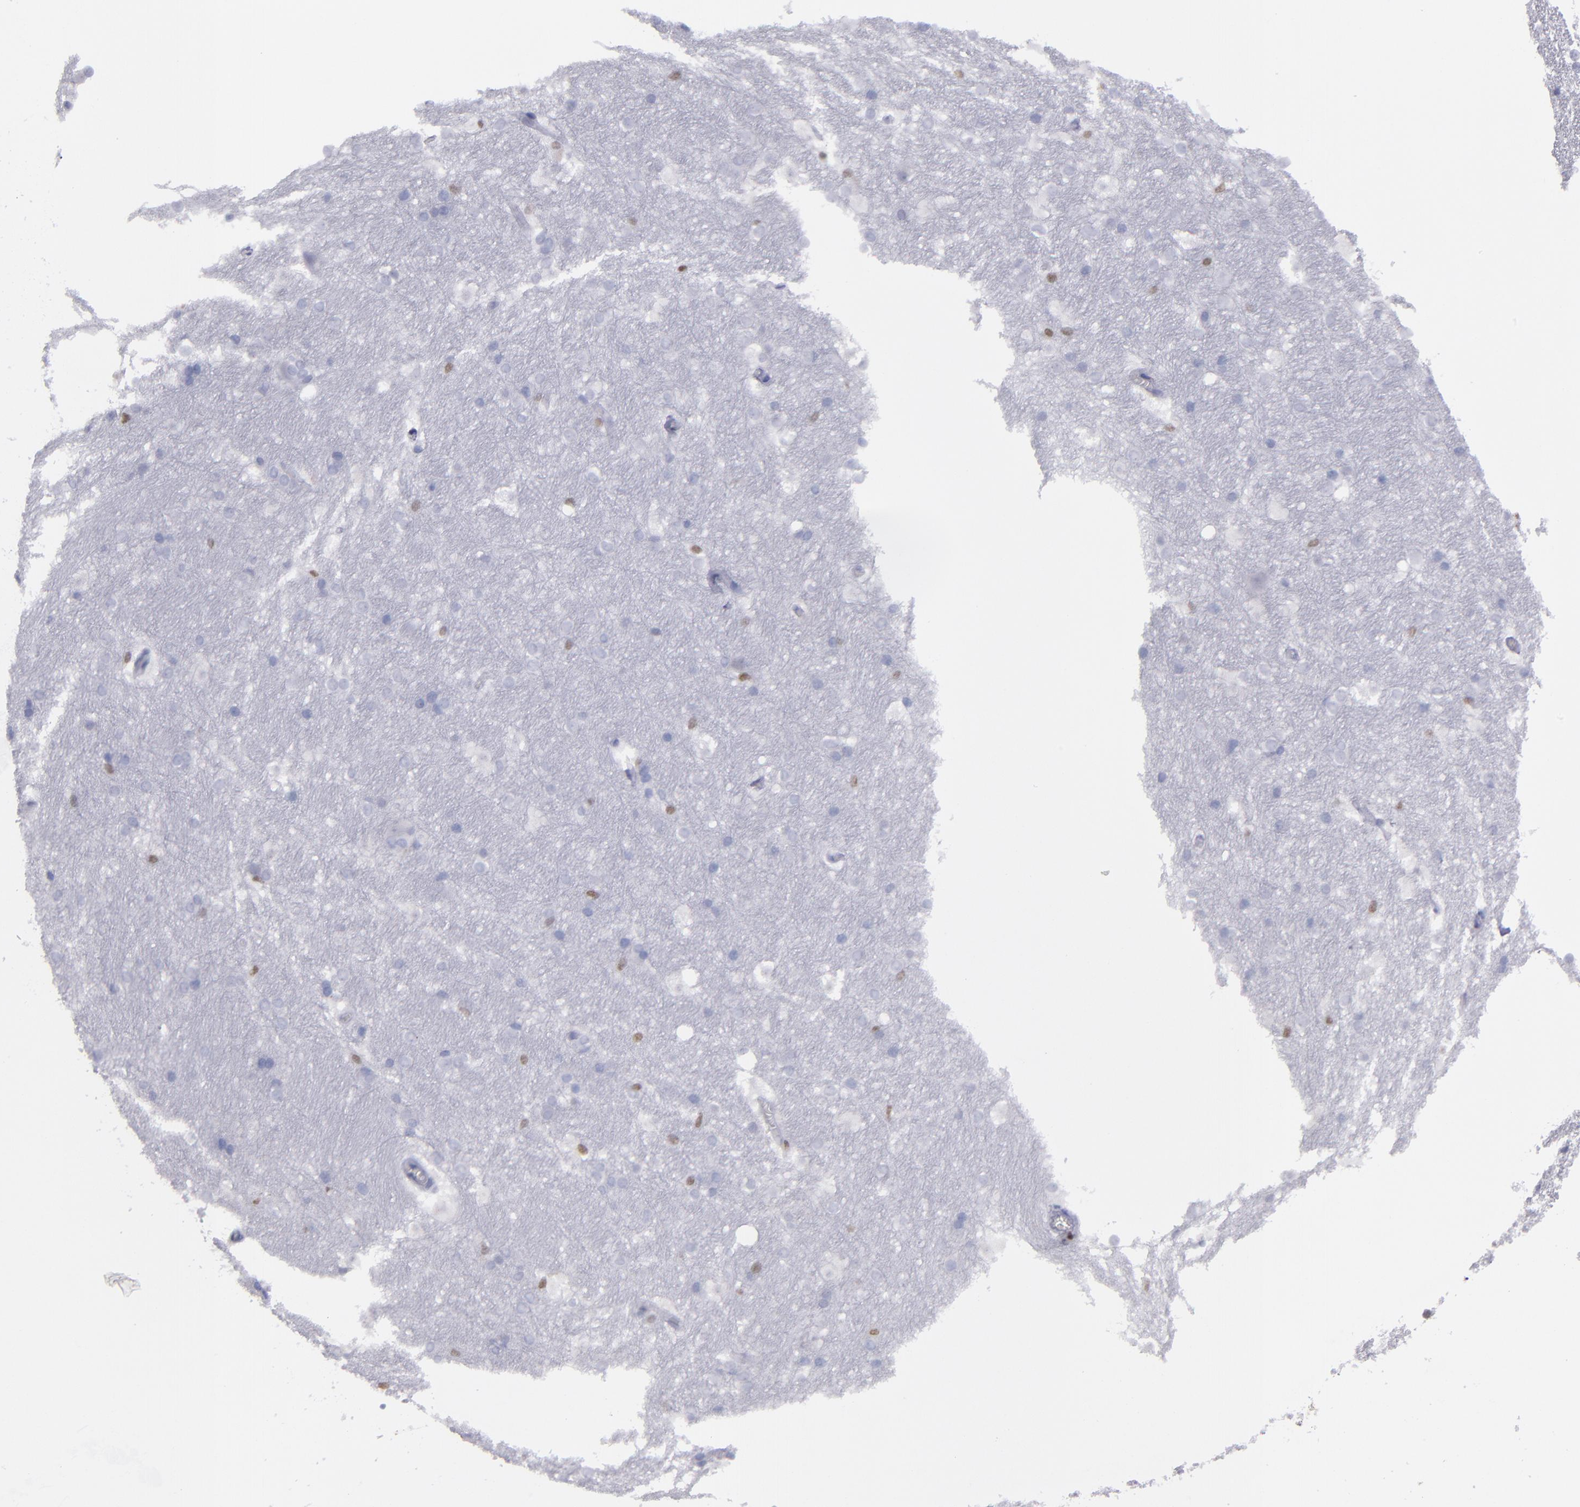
{"staining": {"intensity": "moderate", "quantity": "<25%", "location": "nuclear"}, "tissue": "hippocampus", "cell_type": "Glial cells", "image_type": "normal", "snomed": [{"axis": "morphology", "description": "Normal tissue, NOS"}, {"axis": "topography", "description": "Hippocampus"}], "caption": "The photomicrograph exhibits immunohistochemical staining of normal hippocampus. There is moderate nuclear staining is present in about <25% of glial cells.", "gene": "IRF8", "patient": {"sex": "female", "age": 19}}